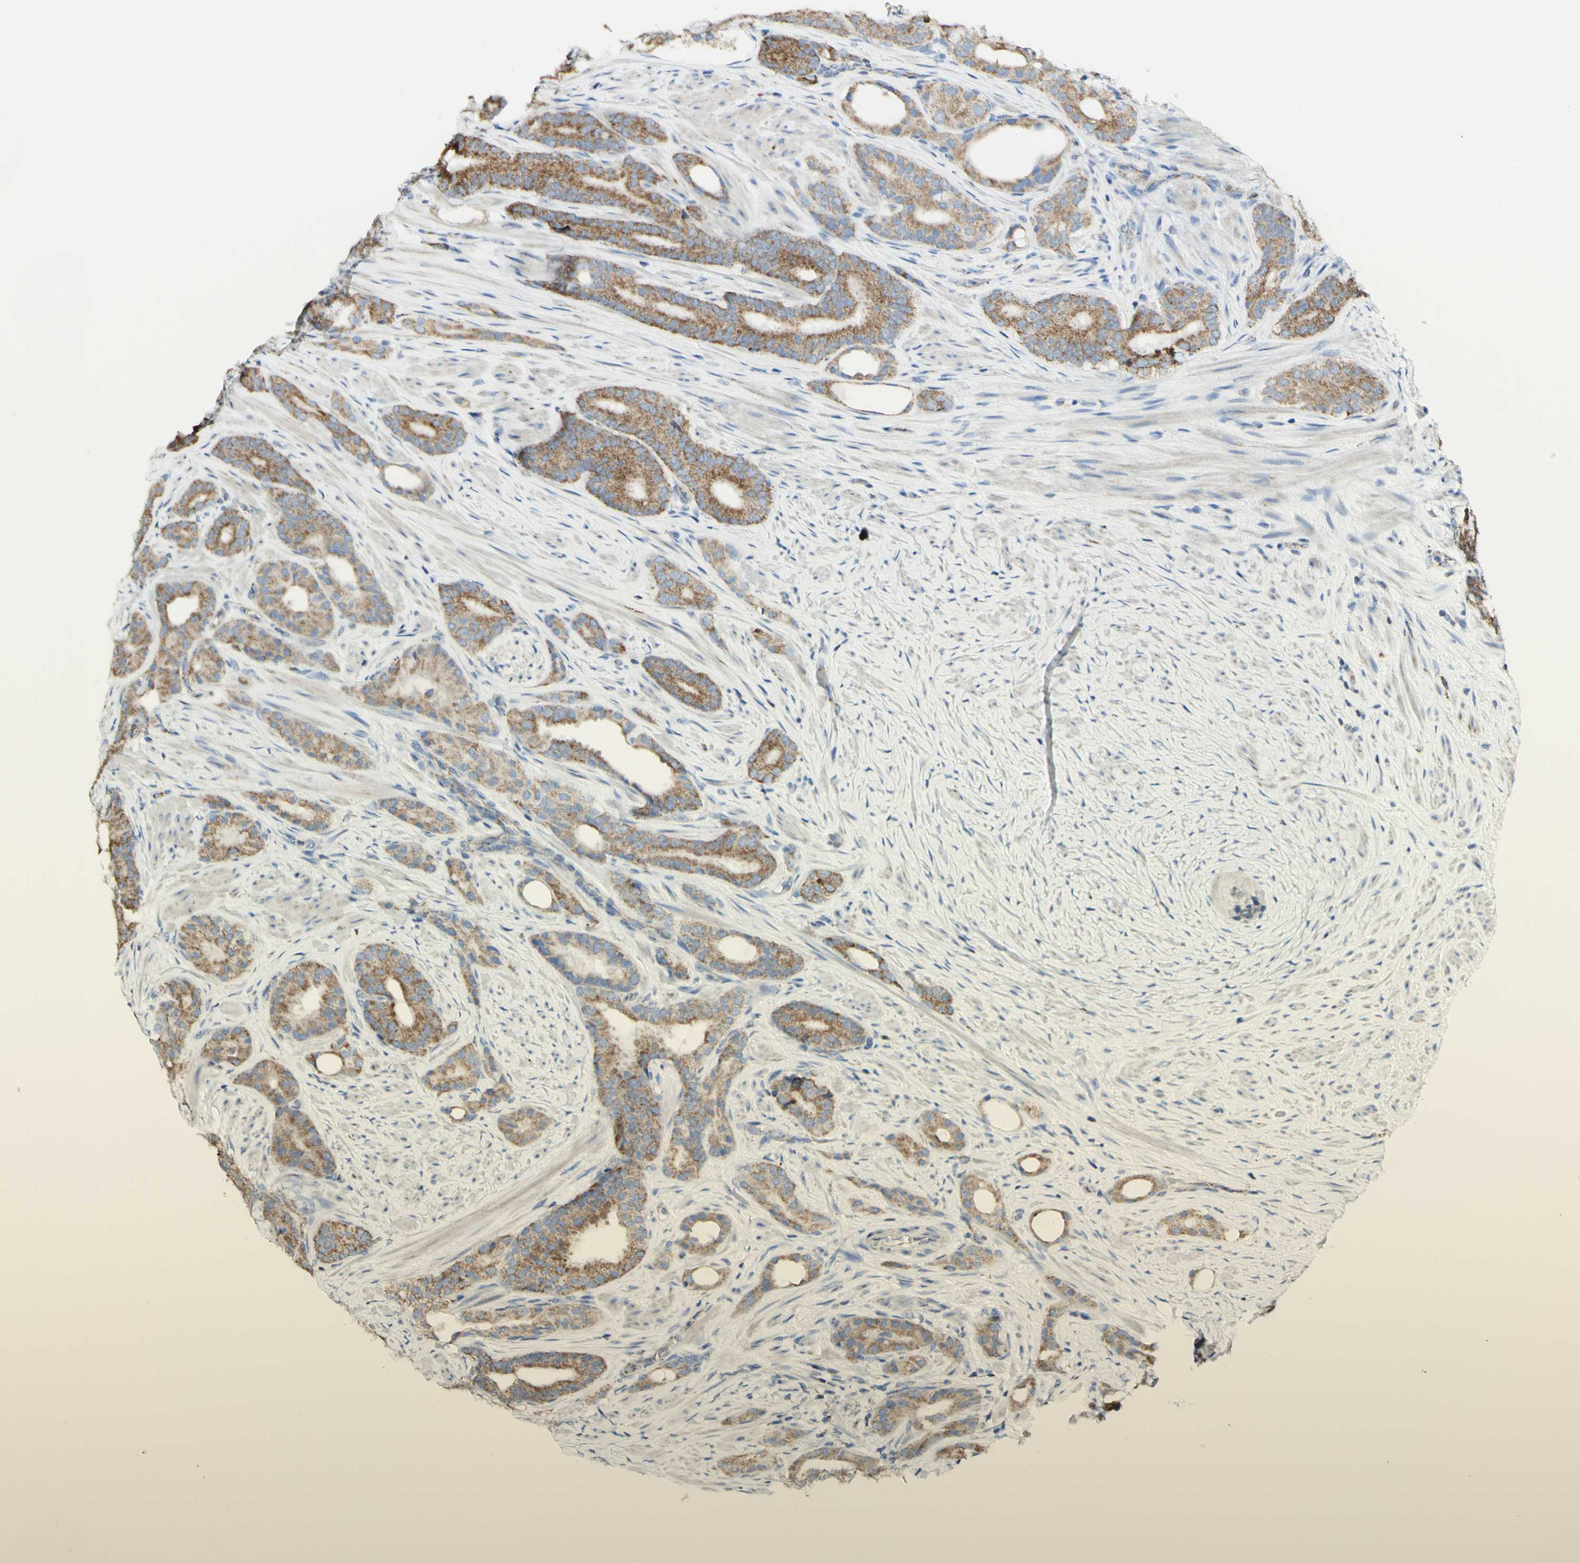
{"staining": {"intensity": "moderate", "quantity": ">75%", "location": "cytoplasmic/membranous"}, "tissue": "prostate cancer", "cell_type": "Tumor cells", "image_type": "cancer", "snomed": [{"axis": "morphology", "description": "Adenocarcinoma, Low grade"}, {"axis": "topography", "description": "Prostate"}], "caption": "The histopathology image reveals a brown stain indicating the presence of a protein in the cytoplasmic/membranous of tumor cells in prostate cancer.", "gene": "LETM1", "patient": {"sex": "male", "age": 63}}